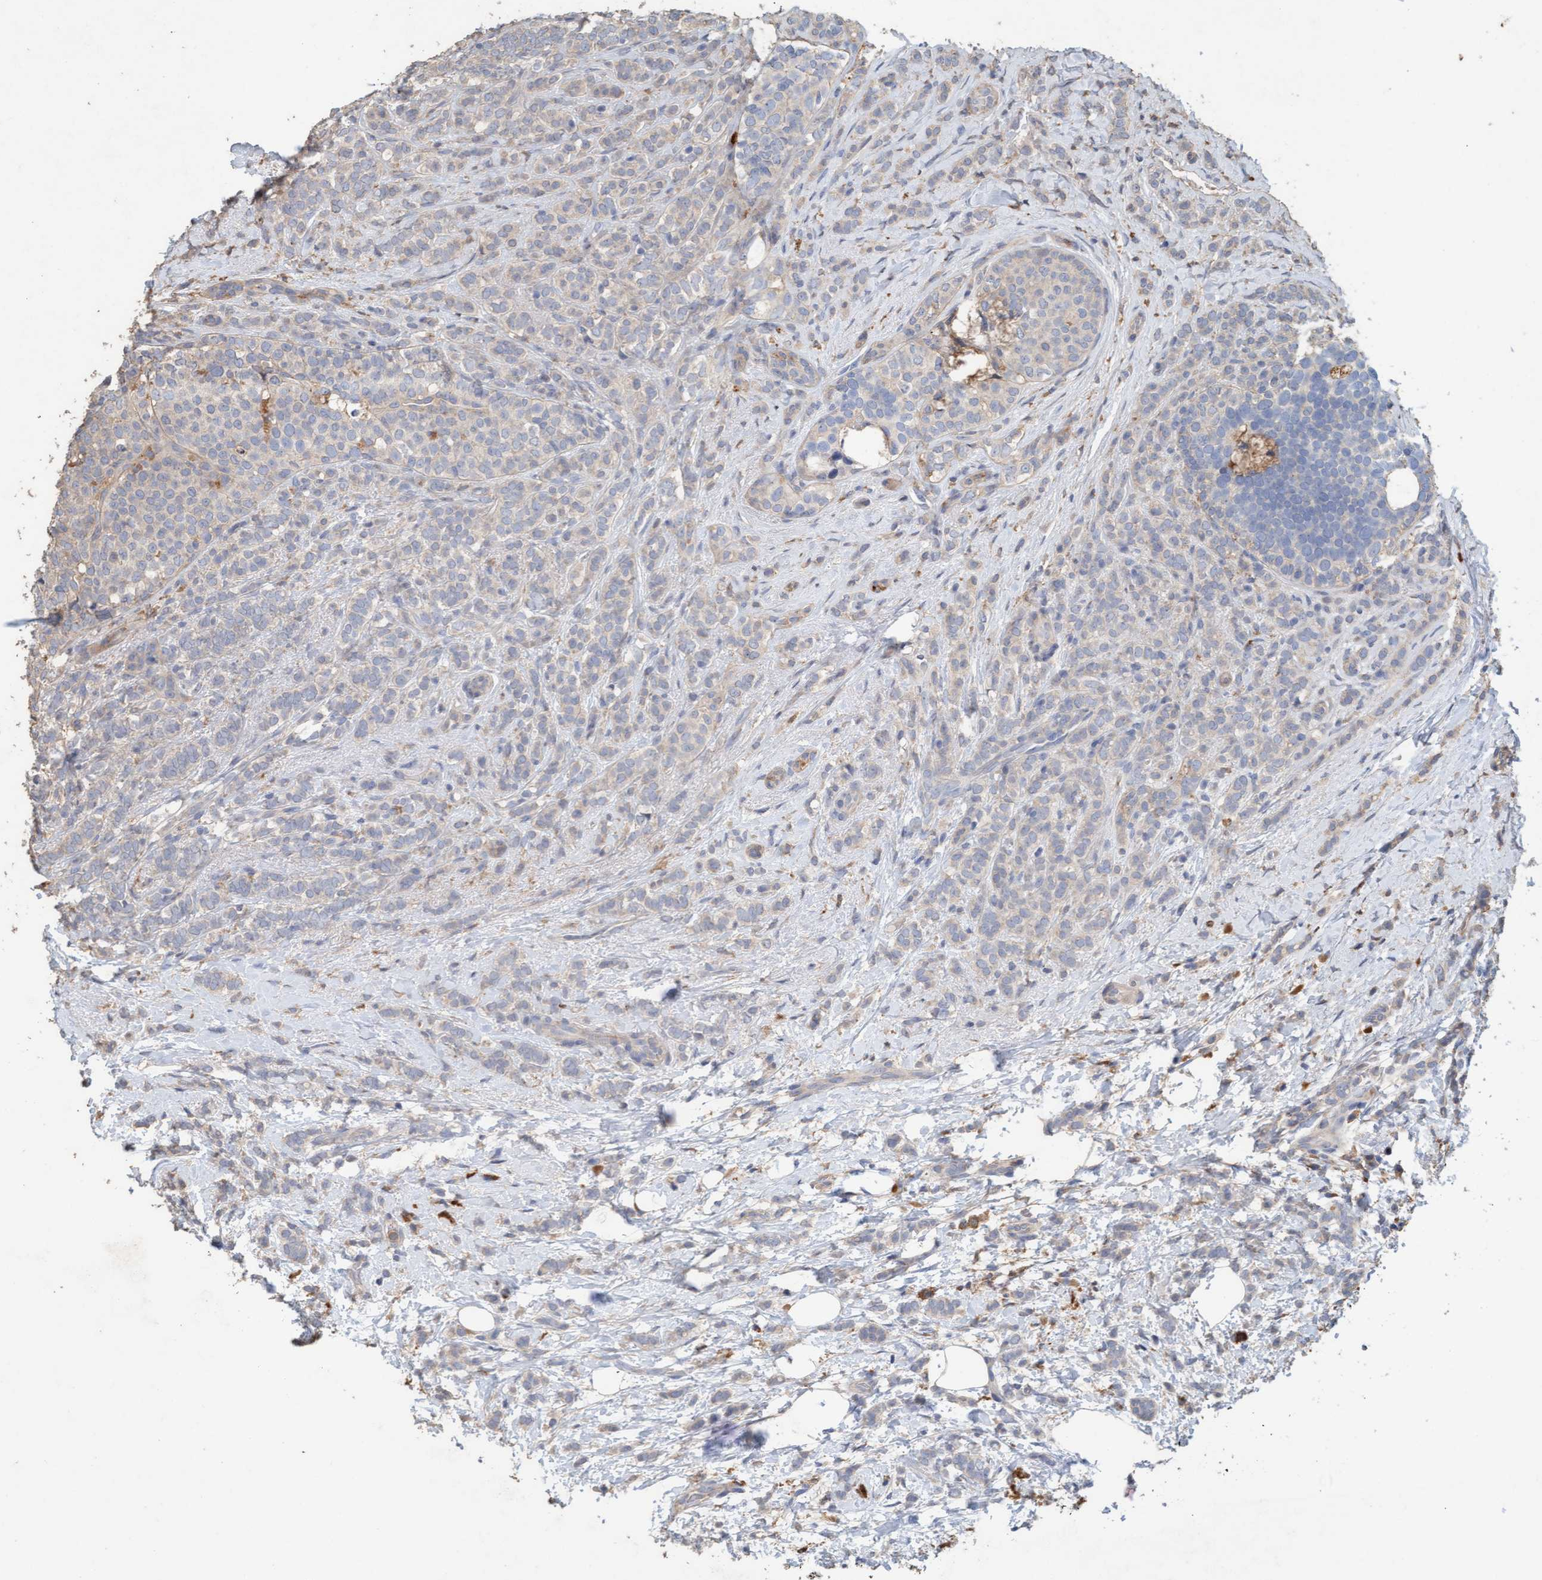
{"staining": {"intensity": "weak", "quantity": "25%-75%", "location": "cytoplasmic/membranous"}, "tissue": "breast cancer", "cell_type": "Tumor cells", "image_type": "cancer", "snomed": [{"axis": "morphology", "description": "Lobular carcinoma"}, {"axis": "topography", "description": "Breast"}], "caption": "Lobular carcinoma (breast) stained with a protein marker displays weak staining in tumor cells.", "gene": "LONRF1", "patient": {"sex": "female", "age": 50}}